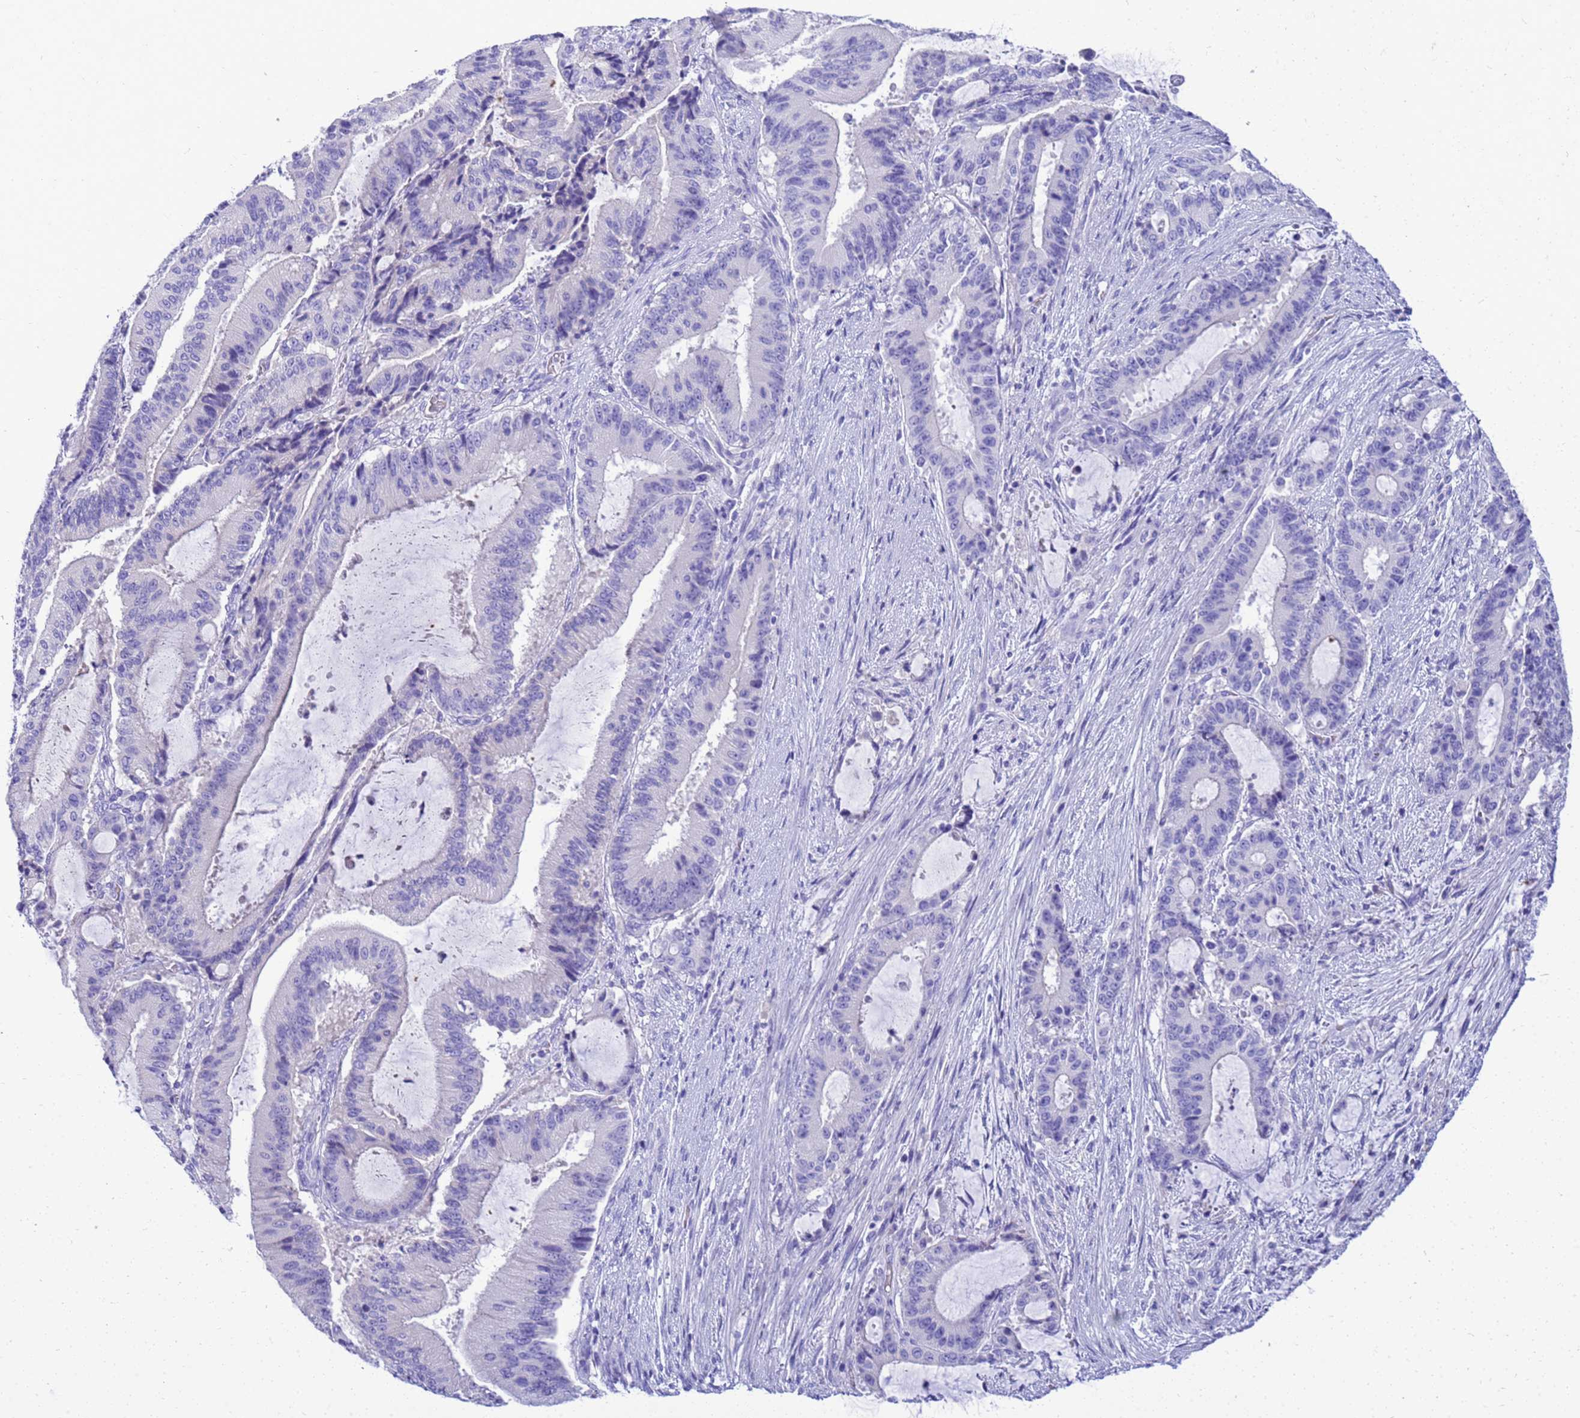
{"staining": {"intensity": "negative", "quantity": "none", "location": "none"}, "tissue": "liver cancer", "cell_type": "Tumor cells", "image_type": "cancer", "snomed": [{"axis": "morphology", "description": "Normal tissue, NOS"}, {"axis": "morphology", "description": "Cholangiocarcinoma"}, {"axis": "topography", "description": "Liver"}, {"axis": "topography", "description": "Peripheral nerve tissue"}], "caption": "This is an immunohistochemistry (IHC) image of liver cancer. There is no positivity in tumor cells.", "gene": "SYCN", "patient": {"sex": "female", "age": 73}}